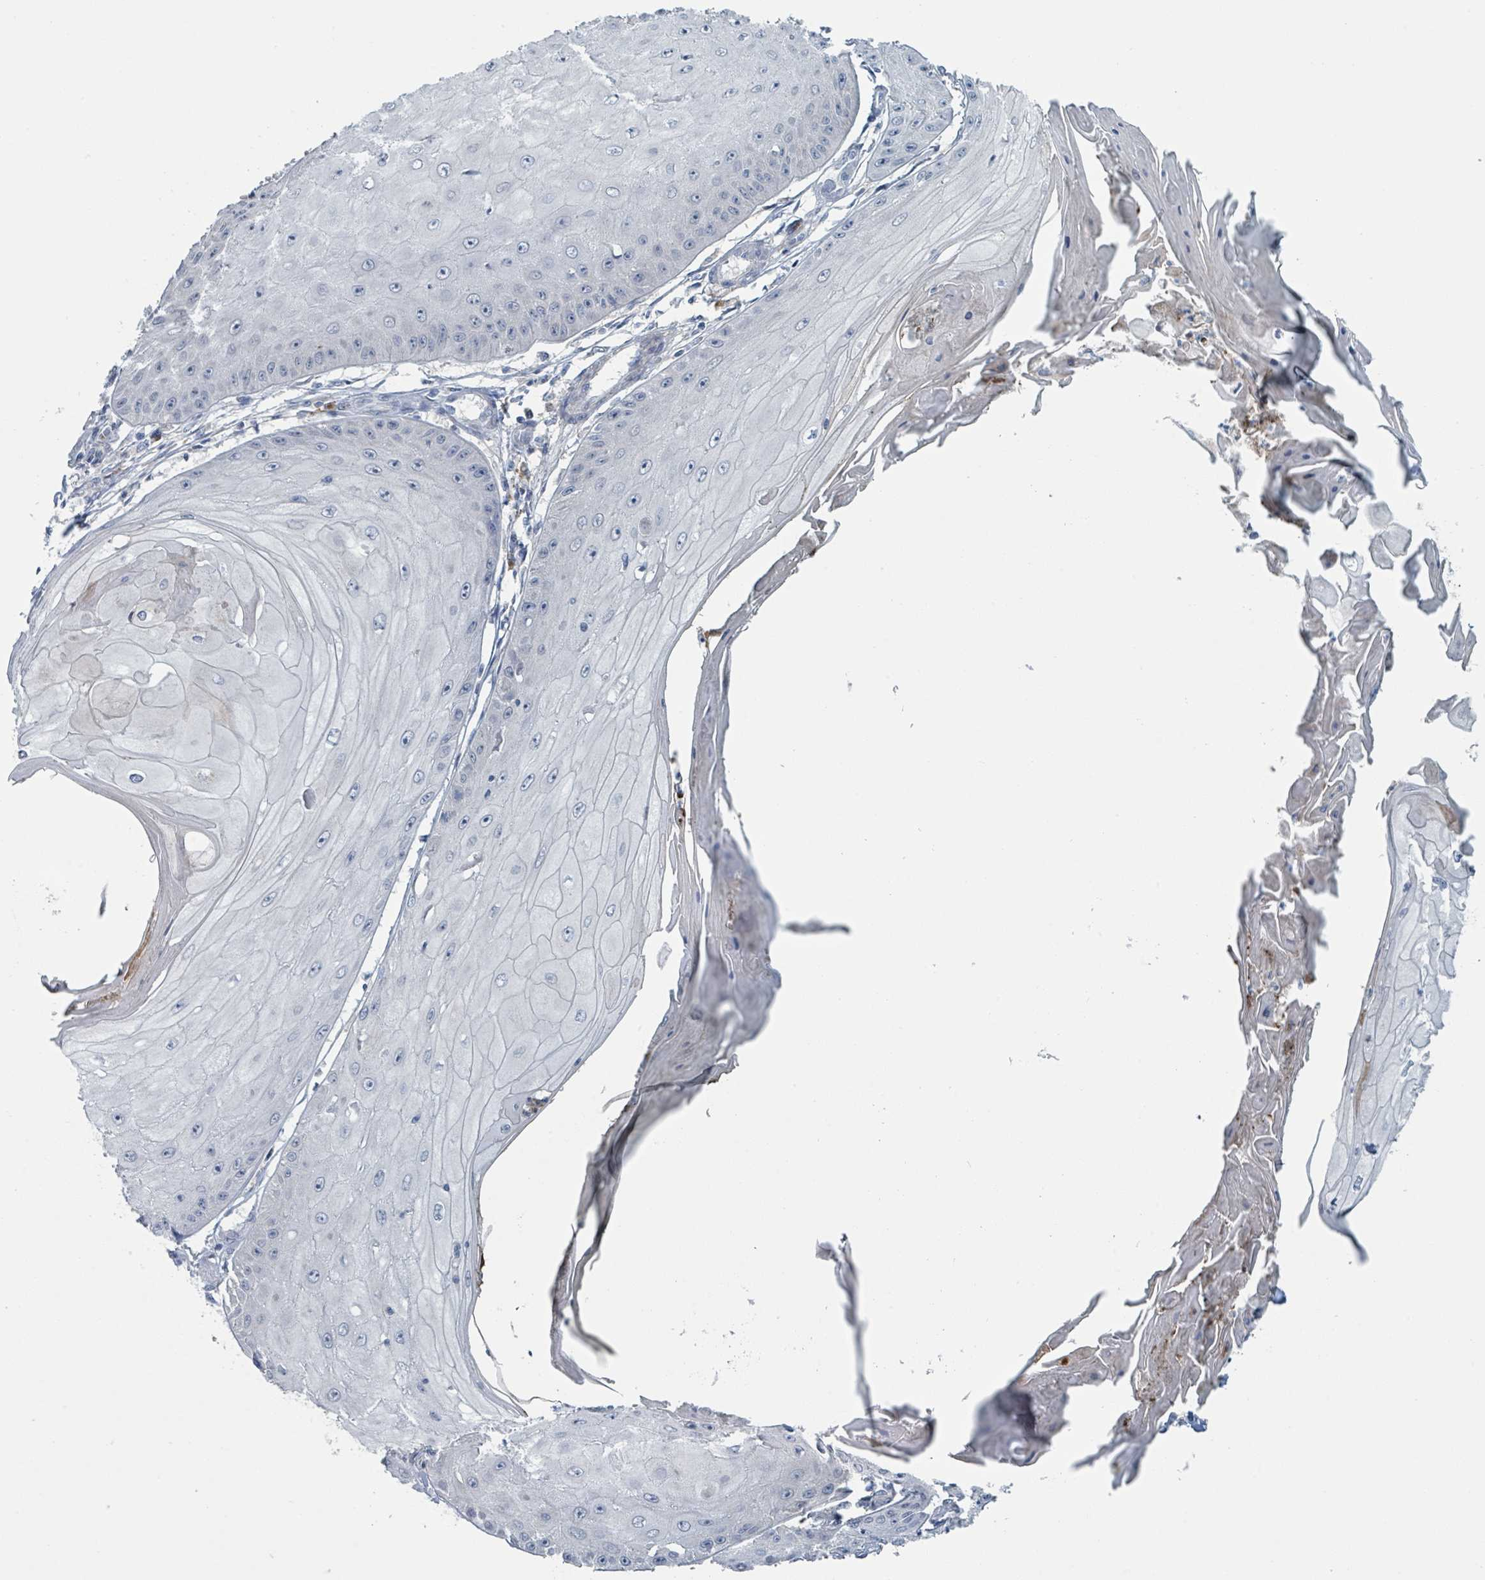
{"staining": {"intensity": "negative", "quantity": "none", "location": "none"}, "tissue": "skin cancer", "cell_type": "Tumor cells", "image_type": "cancer", "snomed": [{"axis": "morphology", "description": "Squamous cell carcinoma, NOS"}, {"axis": "topography", "description": "Skin"}], "caption": "Tumor cells are negative for brown protein staining in skin cancer (squamous cell carcinoma).", "gene": "ANKRD55", "patient": {"sex": "male", "age": 70}}